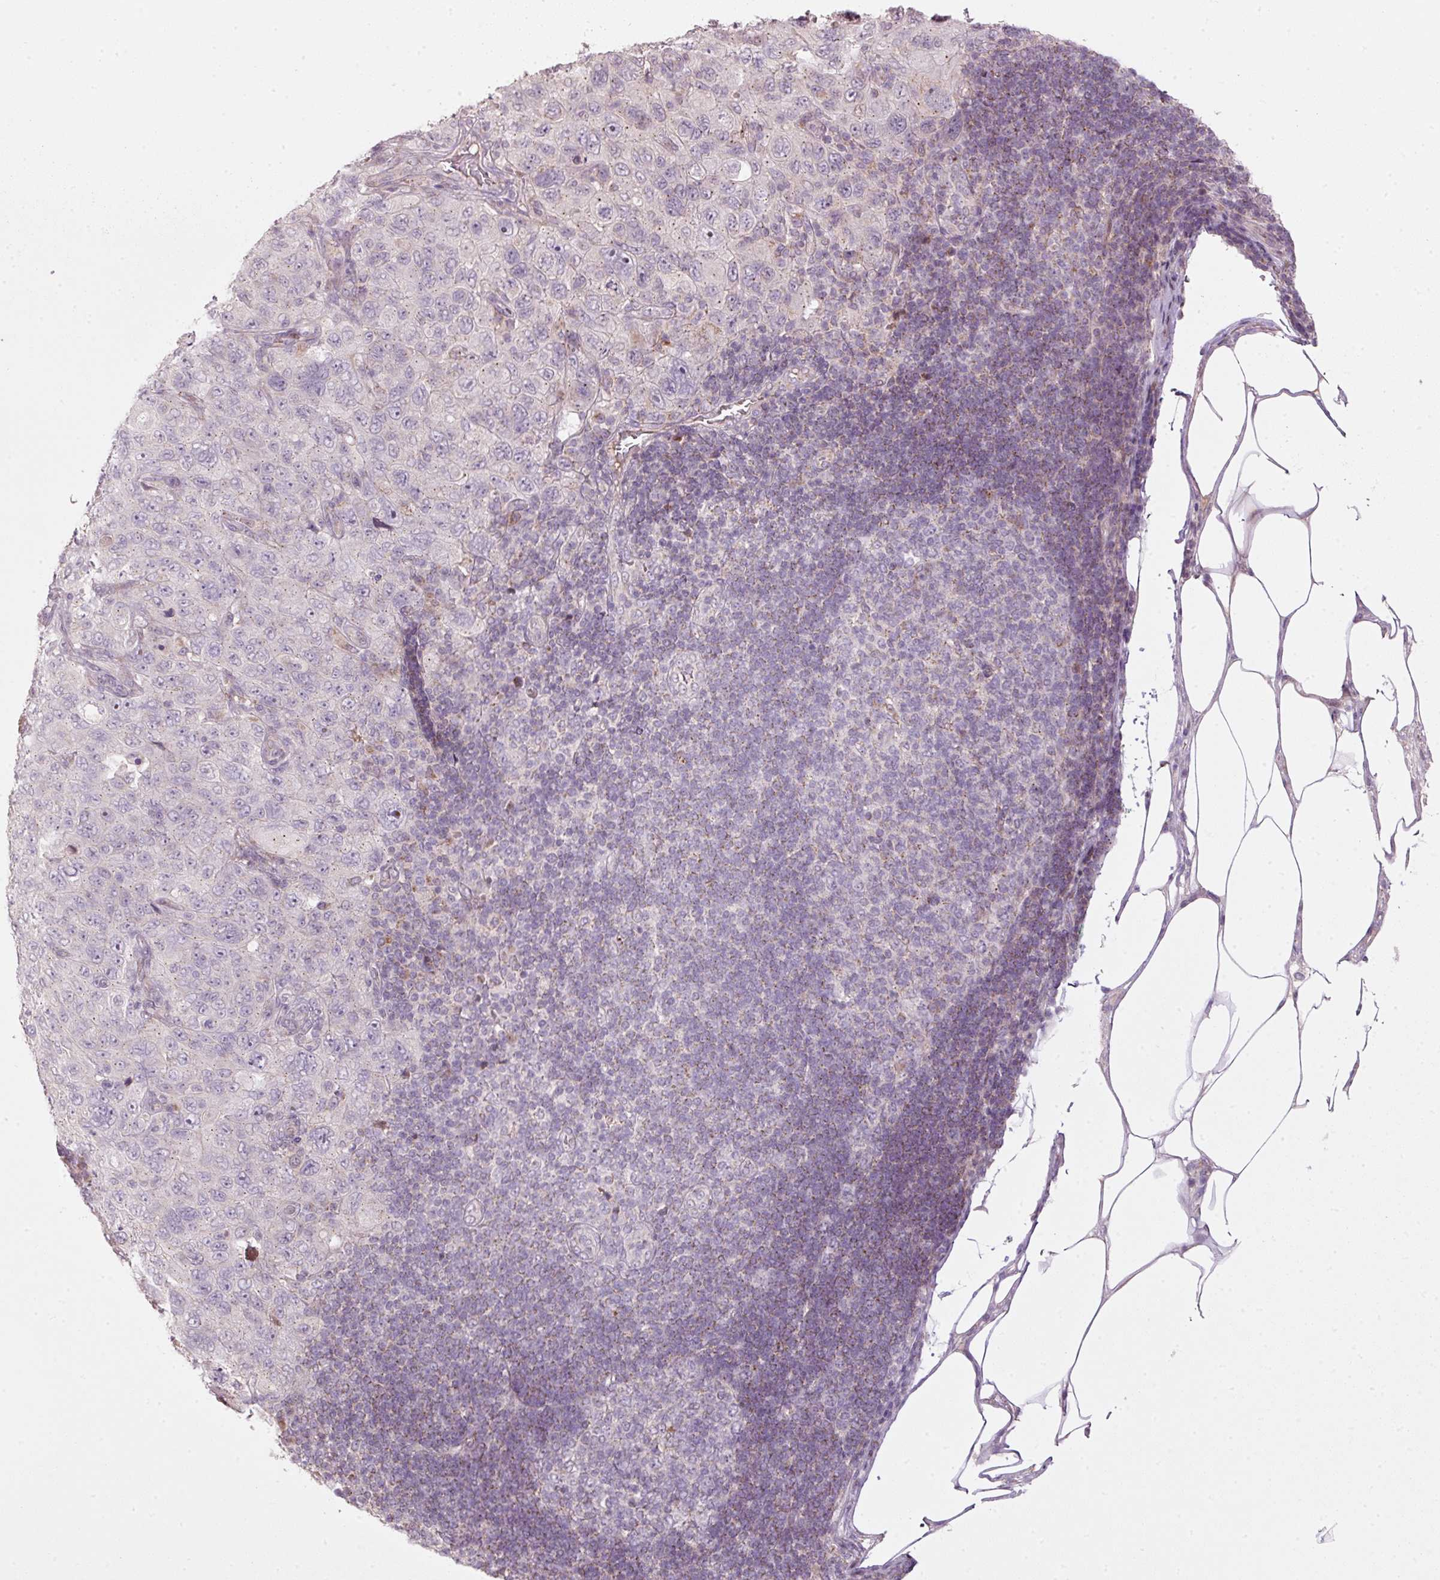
{"staining": {"intensity": "negative", "quantity": "none", "location": "none"}, "tissue": "pancreatic cancer", "cell_type": "Tumor cells", "image_type": "cancer", "snomed": [{"axis": "morphology", "description": "Adenocarcinoma, NOS"}, {"axis": "topography", "description": "Pancreas"}], "caption": "A high-resolution photomicrograph shows immunohistochemistry (IHC) staining of adenocarcinoma (pancreatic), which shows no significant expression in tumor cells.", "gene": "TOB2", "patient": {"sex": "male", "age": 68}}